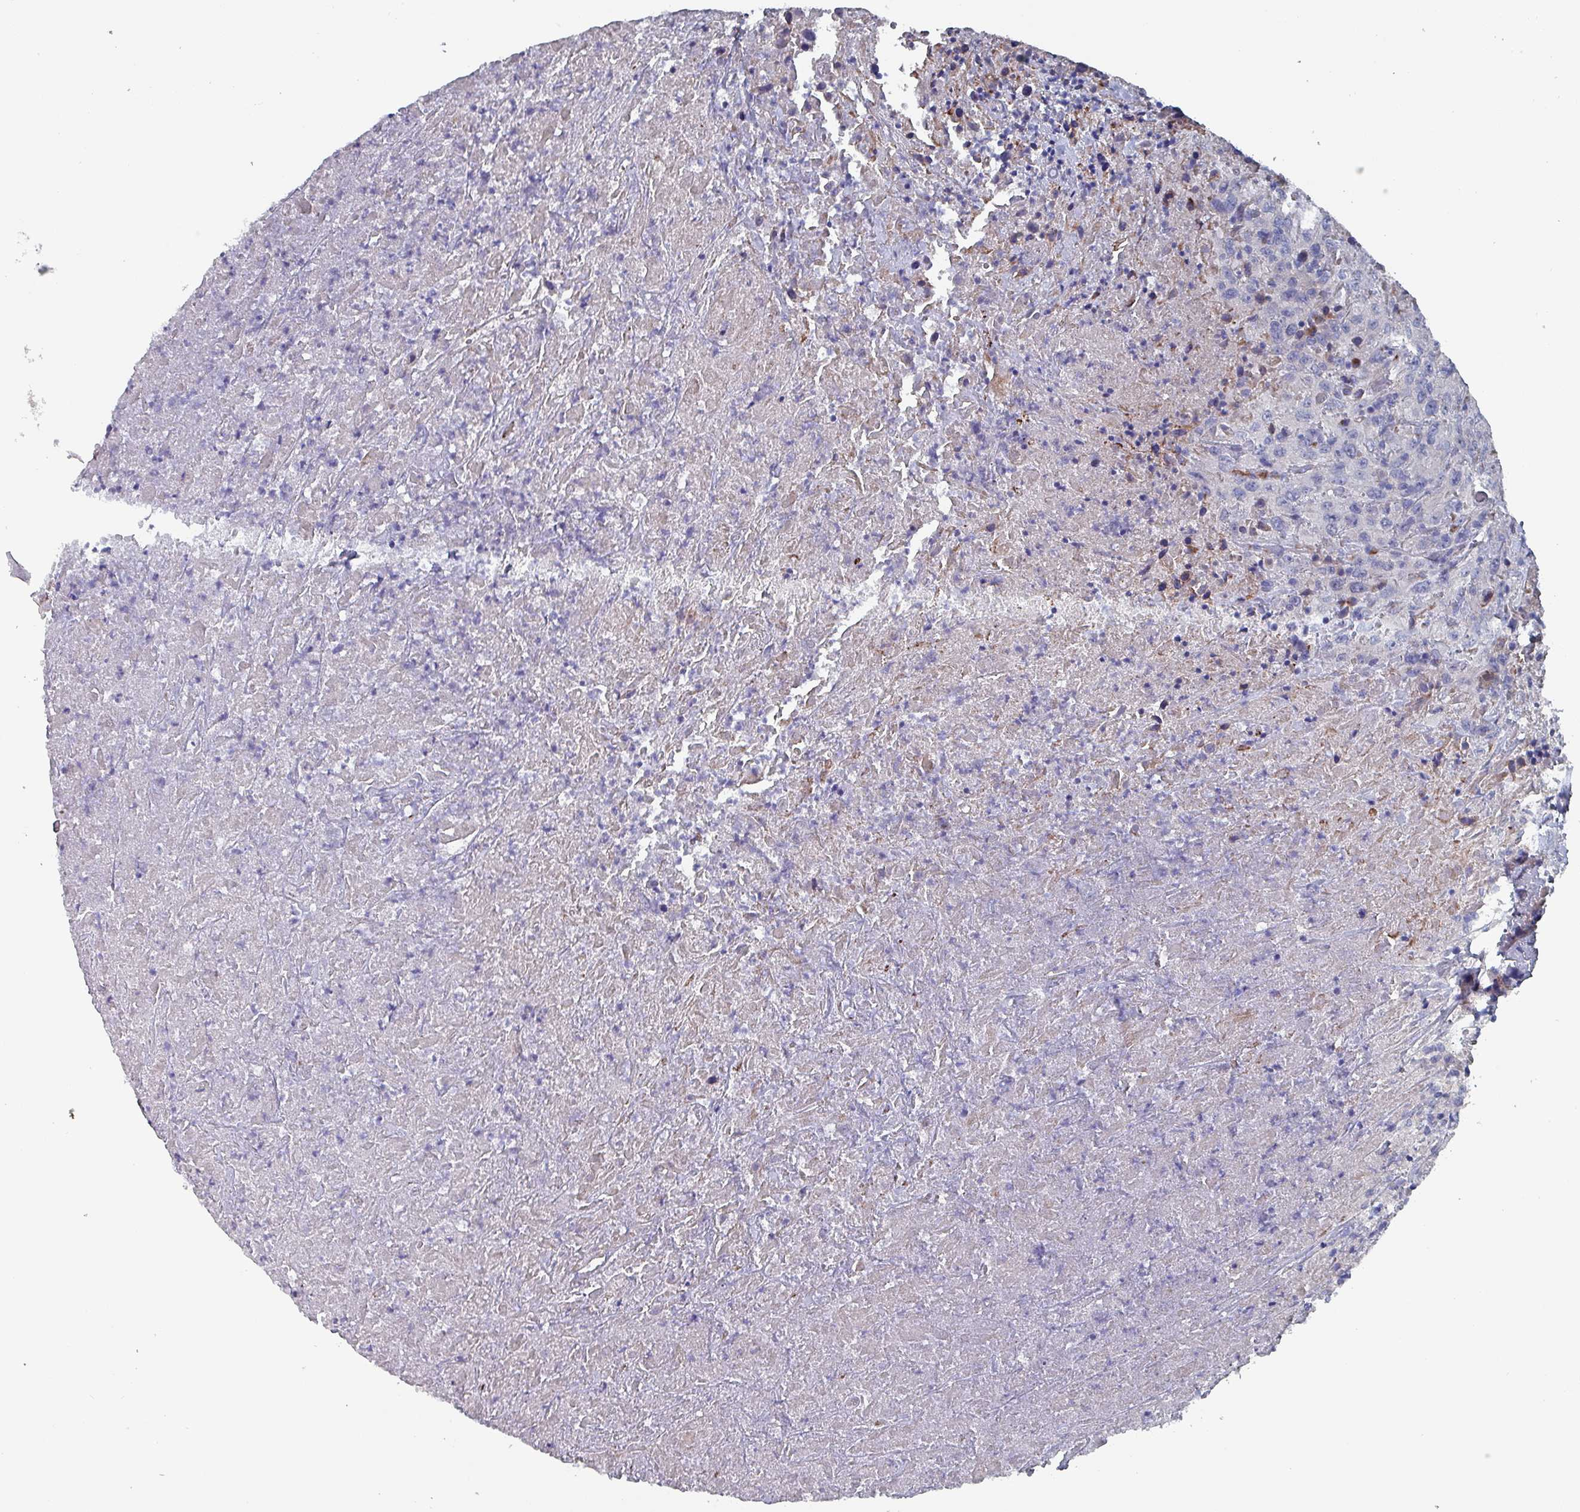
{"staining": {"intensity": "negative", "quantity": "none", "location": "none"}, "tissue": "urothelial cancer", "cell_type": "Tumor cells", "image_type": "cancer", "snomed": [{"axis": "morphology", "description": "Urothelial carcinoma, High grade"}, {"axis": "topography", "description": "Urinary bladder"}], "caption": "There is no significant staining in tumor cells of high-grade urothelial carcinoma.", "gene": "DRD5", "patient": {"sex": "male", "age": 61}}